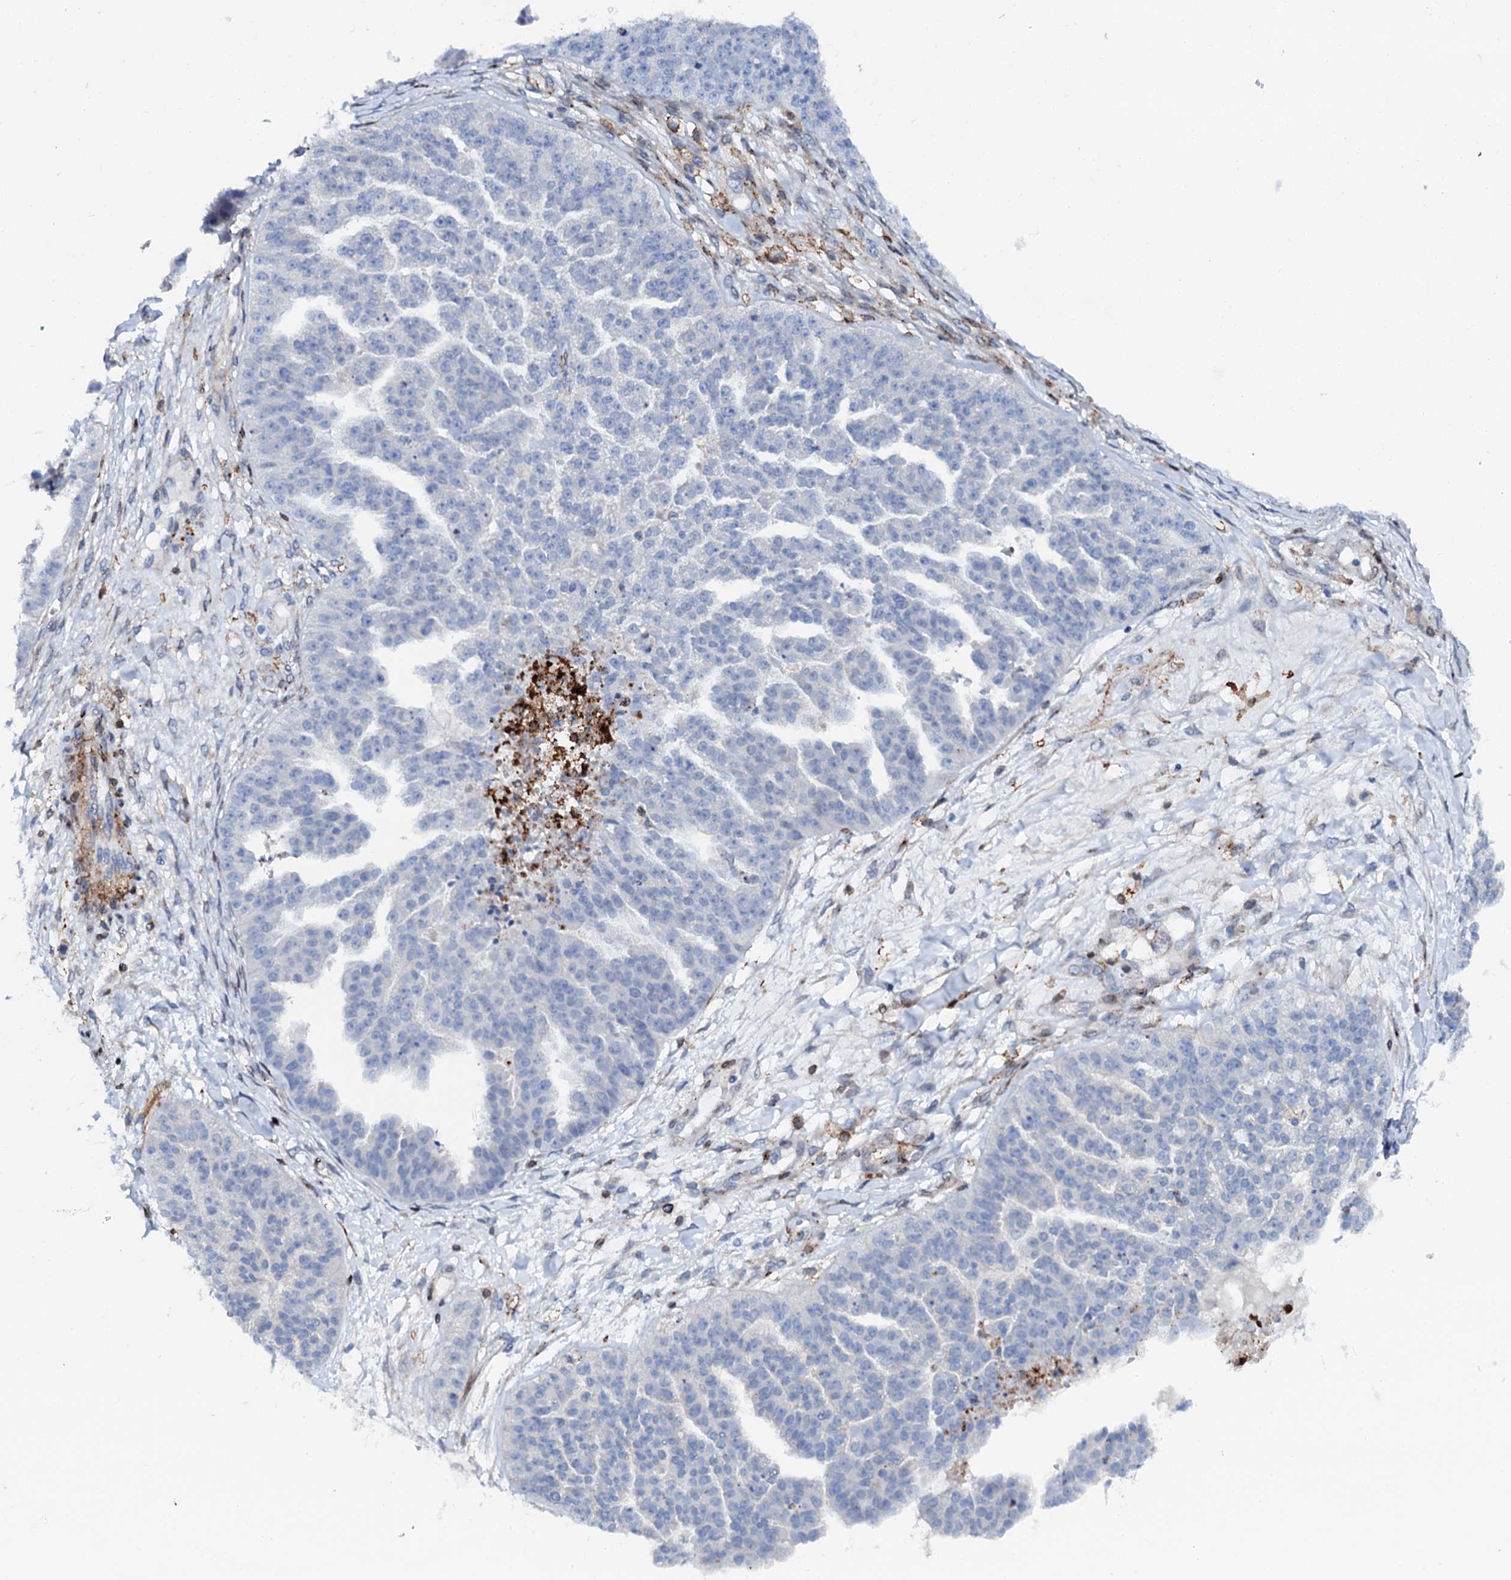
{"staining": {"intensity": "negative", "quantity": "none", "location": "none"}, "tissue": "ovarian cancer", "cell_type": "Tumor cells", "image_type": "cancer", "snomed": [{"axis": "morphology", "description": "Cystadenocarcinoma, serous, NOS"}, {"axis": "topography", "description": "Ovary"}], "caption": "Human ovarian cancer stained for a protein using IHC reveals no staining in tumor cells.", "gene": "MED13L", "patient": {"sex": "female", "age": 58}}